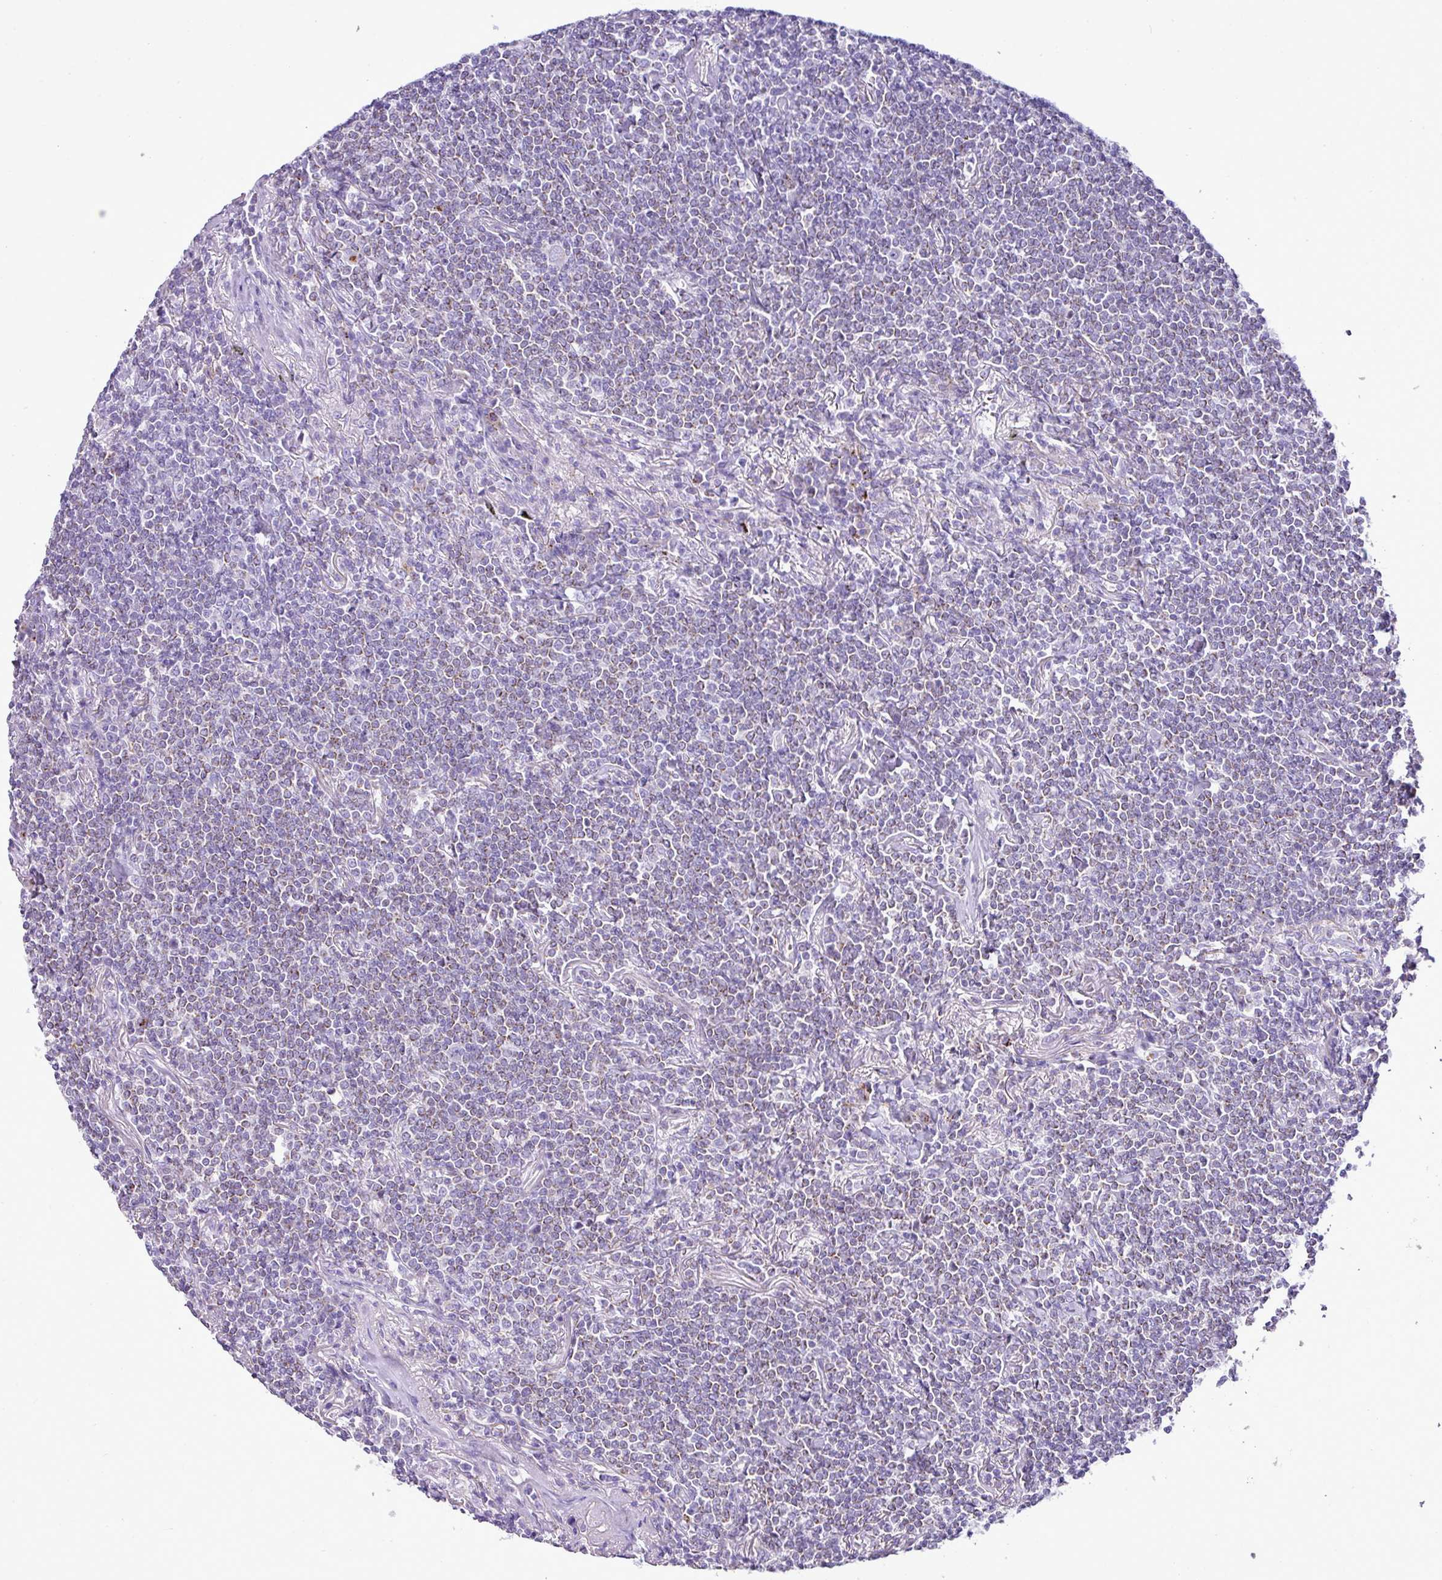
{"staining": {"intensity": "moderate", "quantity": "25%-75%", "location": "cytoplasmic/membranous"}, "tissue": "lymphoma", "cell_type": "Tumor cells", "image_type": "cancer", "snomed": [{"axis": "morphology", "description": "Malignant lymphoma, non-Hodgkin's type, Low grade"}, {"axis": "topography", "description": "Lung"}], "caption": "An immunohistochemistry (IHC) photomicrograph of tumor tissue is shown. Protein staining in brown labels moderate cytoplasmic/membranous positivity in lymphoma within tumor cells.", "gene": "PGAP4", "patient": {"sex": "female", "age": 71}}